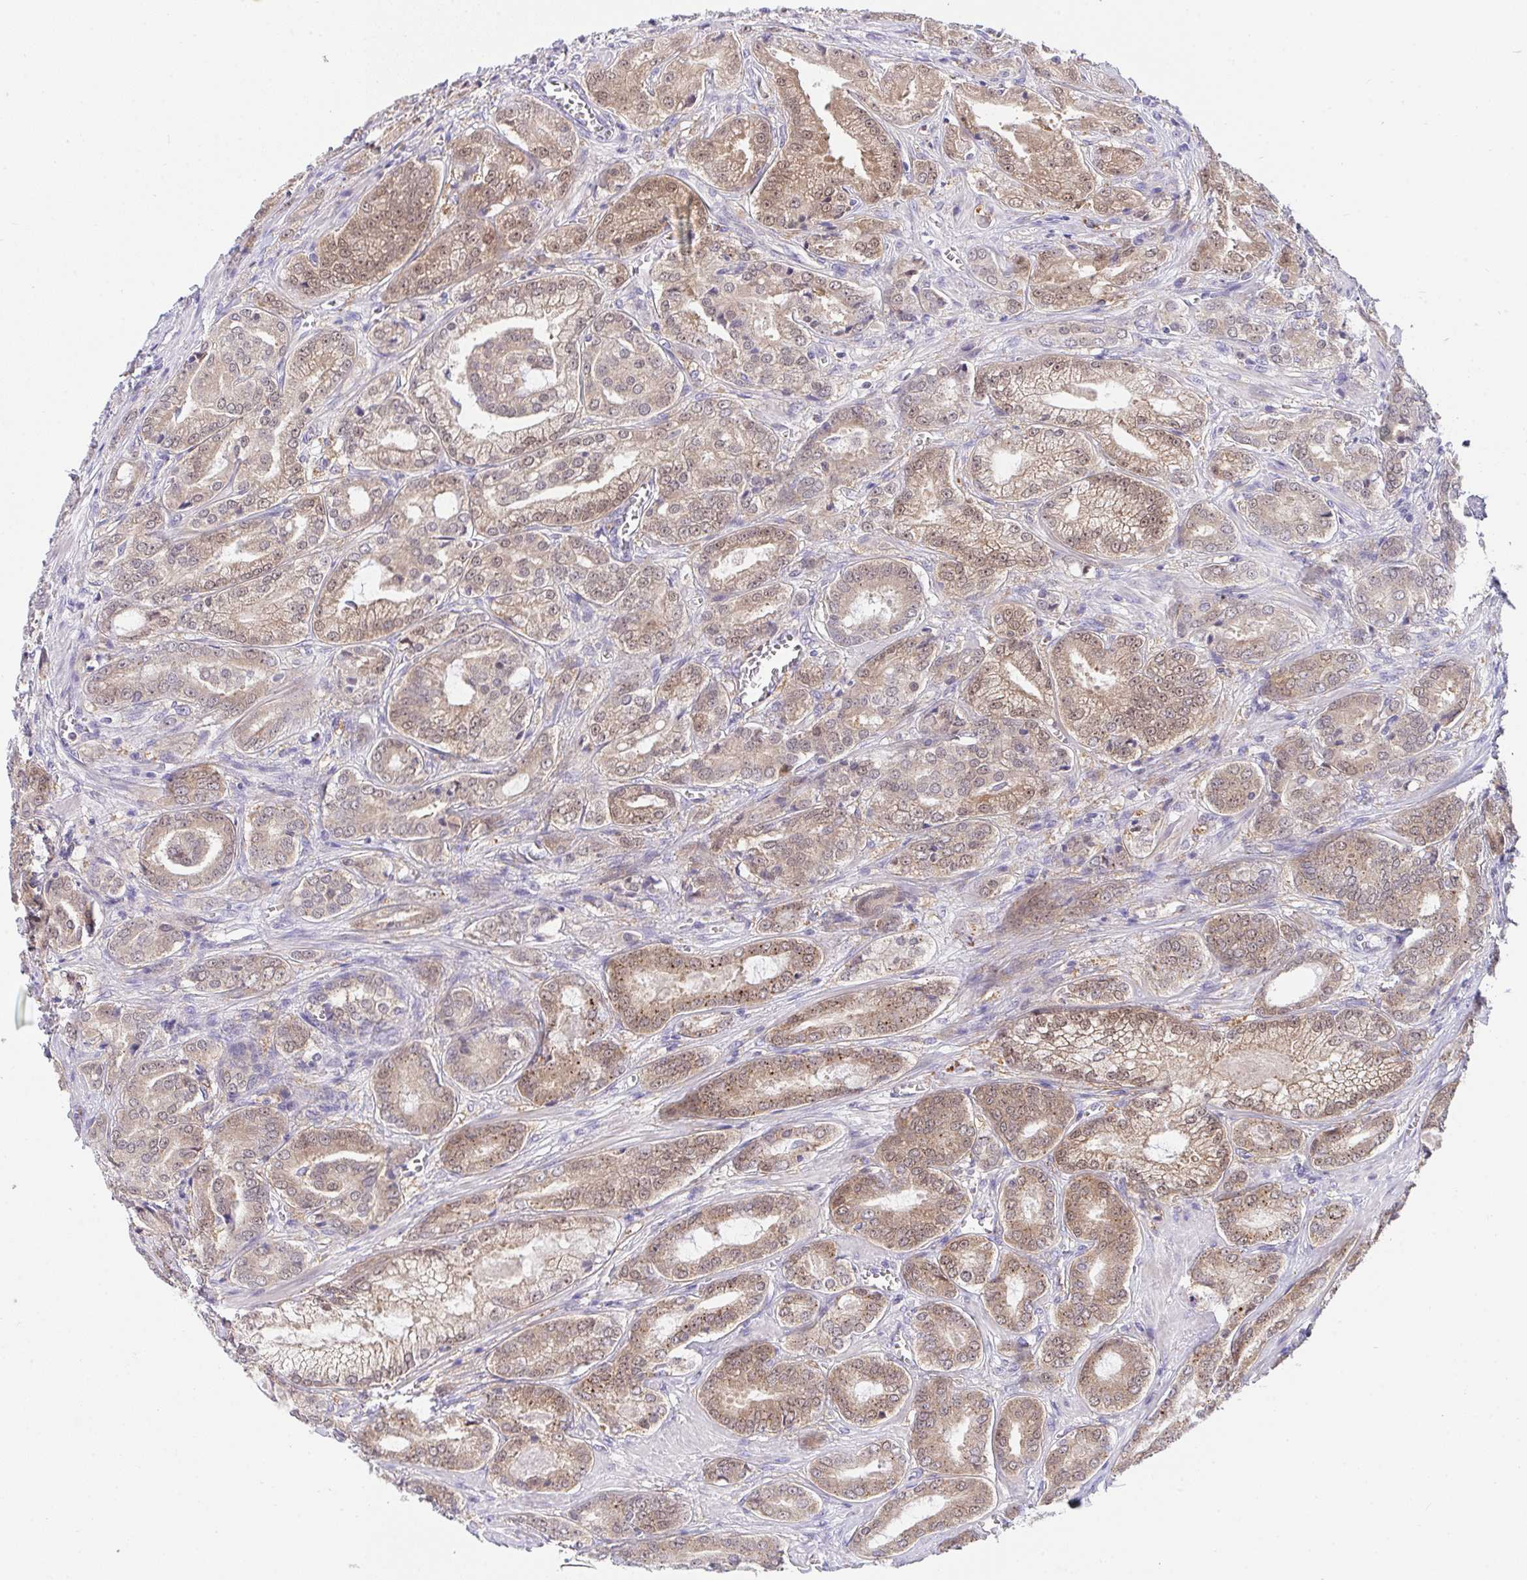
{"staining": {"intensity": "moderate", "quantity": ">75%", "location": "cytoplasmic/membranous,nuclear"}, "tissue": "prostate cancer", "cell_type": "Tumor cells", "image_type": "cancer", "snomed": [{"axis": "morphology", "description": "Adenocarcinoma, High grade"}, {"axis": "topography", "description": "Prostate"}], "caption": "Immunohistochemical staining of prostate high-grade adenocarcinoma demonstrates moderate cytoplasmic/membranous and nuclear protein positivity in about >75% of tumor cells. Immunohistochemistry (ihc) stains the protein in brown and the nuclei are stained blue.", "gene": "HOXD12", "patient": {"sex": "male", "age": 64}}